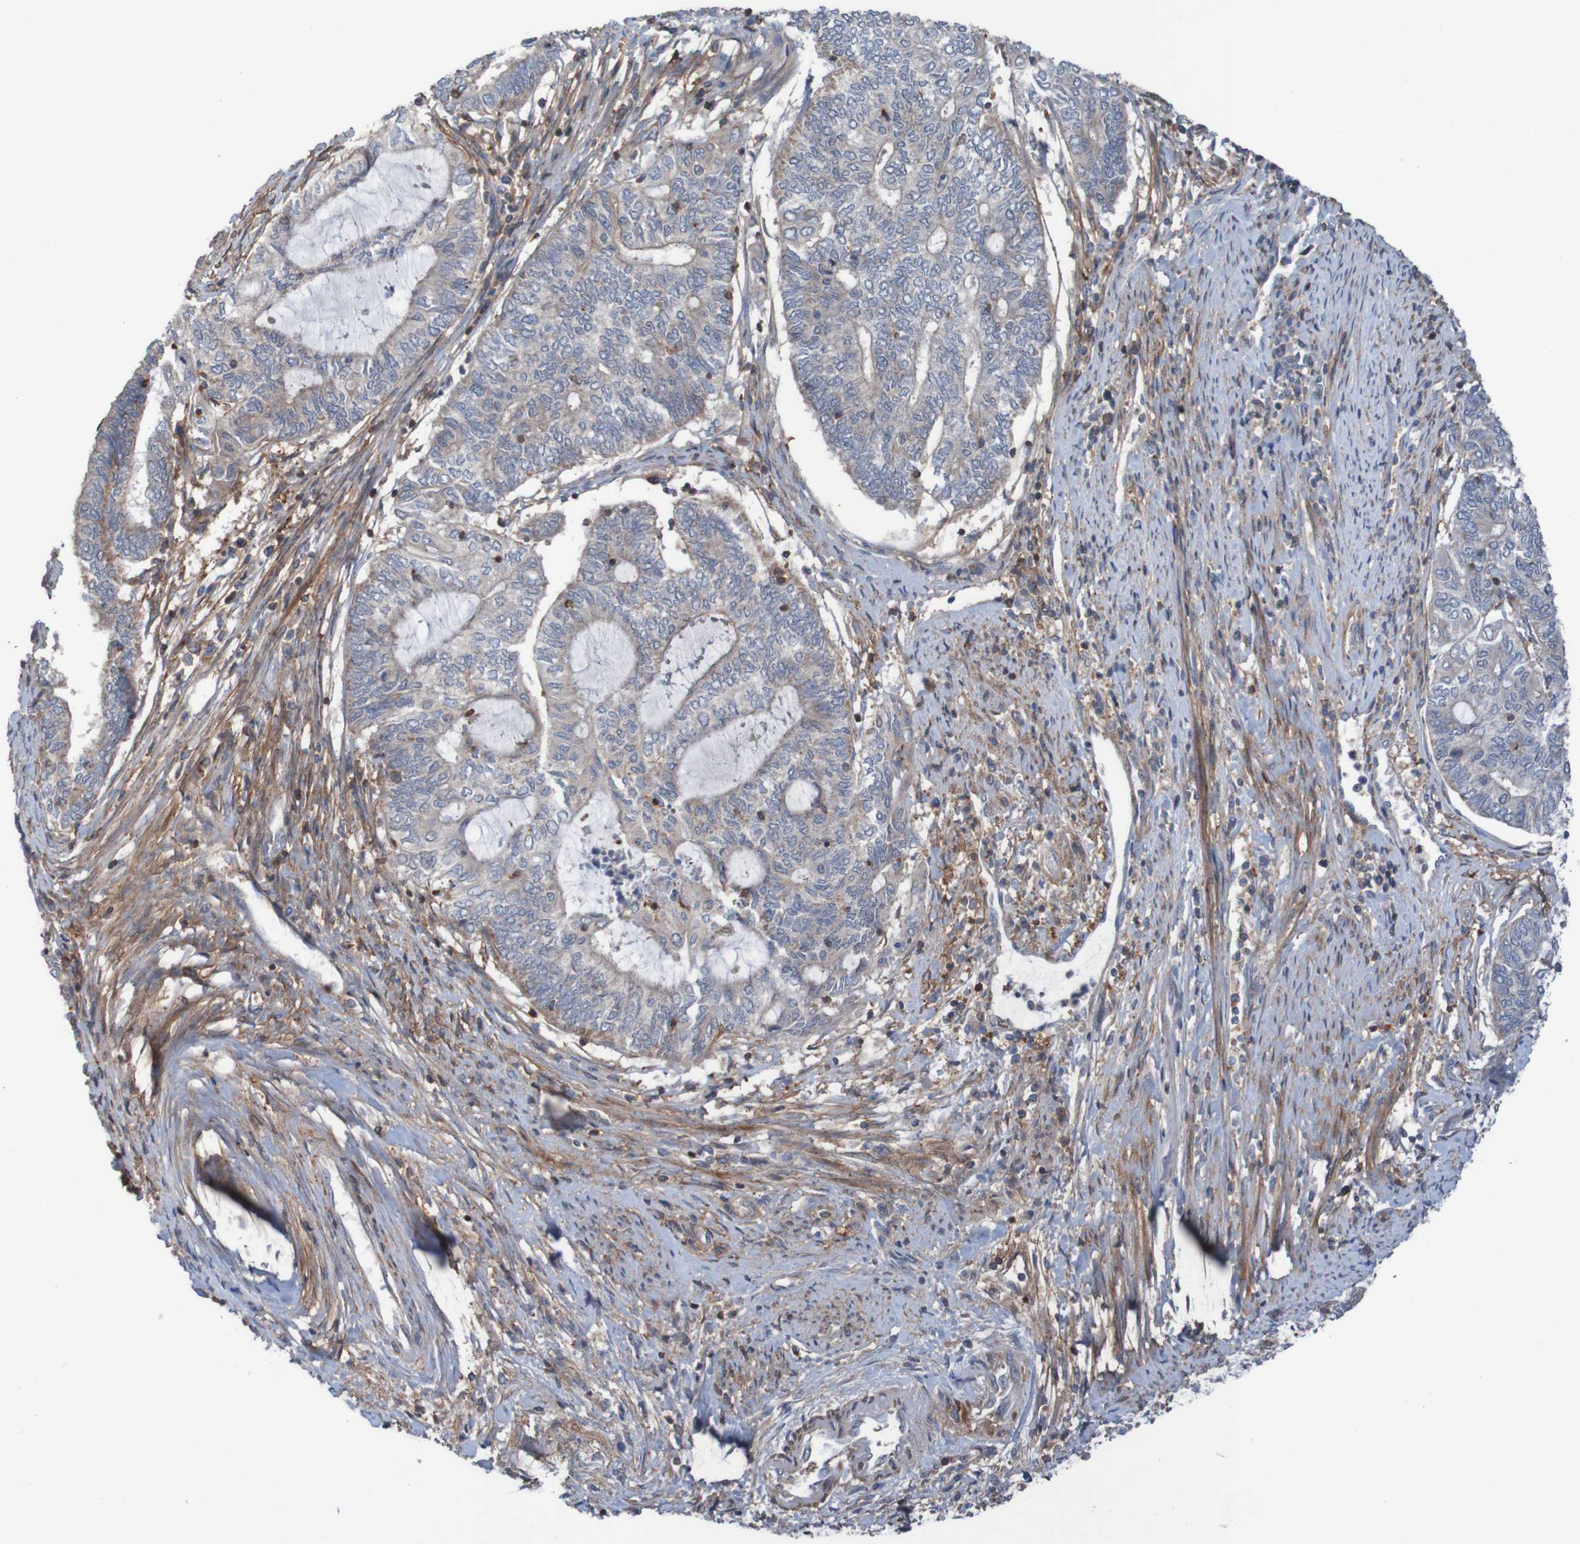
{"staining": {"intensity": "weak", "quantity": ">75%", "location": "cytoplasmic/membranous"}, "tissue": "endometrial cancer", "cell_type": "Tumor cells", "image_type": "cancer", "snomed": [{"axis": "morphology", "description": "Adenocarcinoma, NOS"}, {"axis": "topography", "description": "Uterus"}, {"axis": "topography", "description": "Endometrium"}], "caption": "Endometrial cancer stained with DAB (3,3'-diaminobenzidine) IHC displays low levels of weak cytoplasmic/membranous staining in about >75% of tumor cells.", "gene": "PDGFB", "patient": {"sex": "female", "age": 70}}